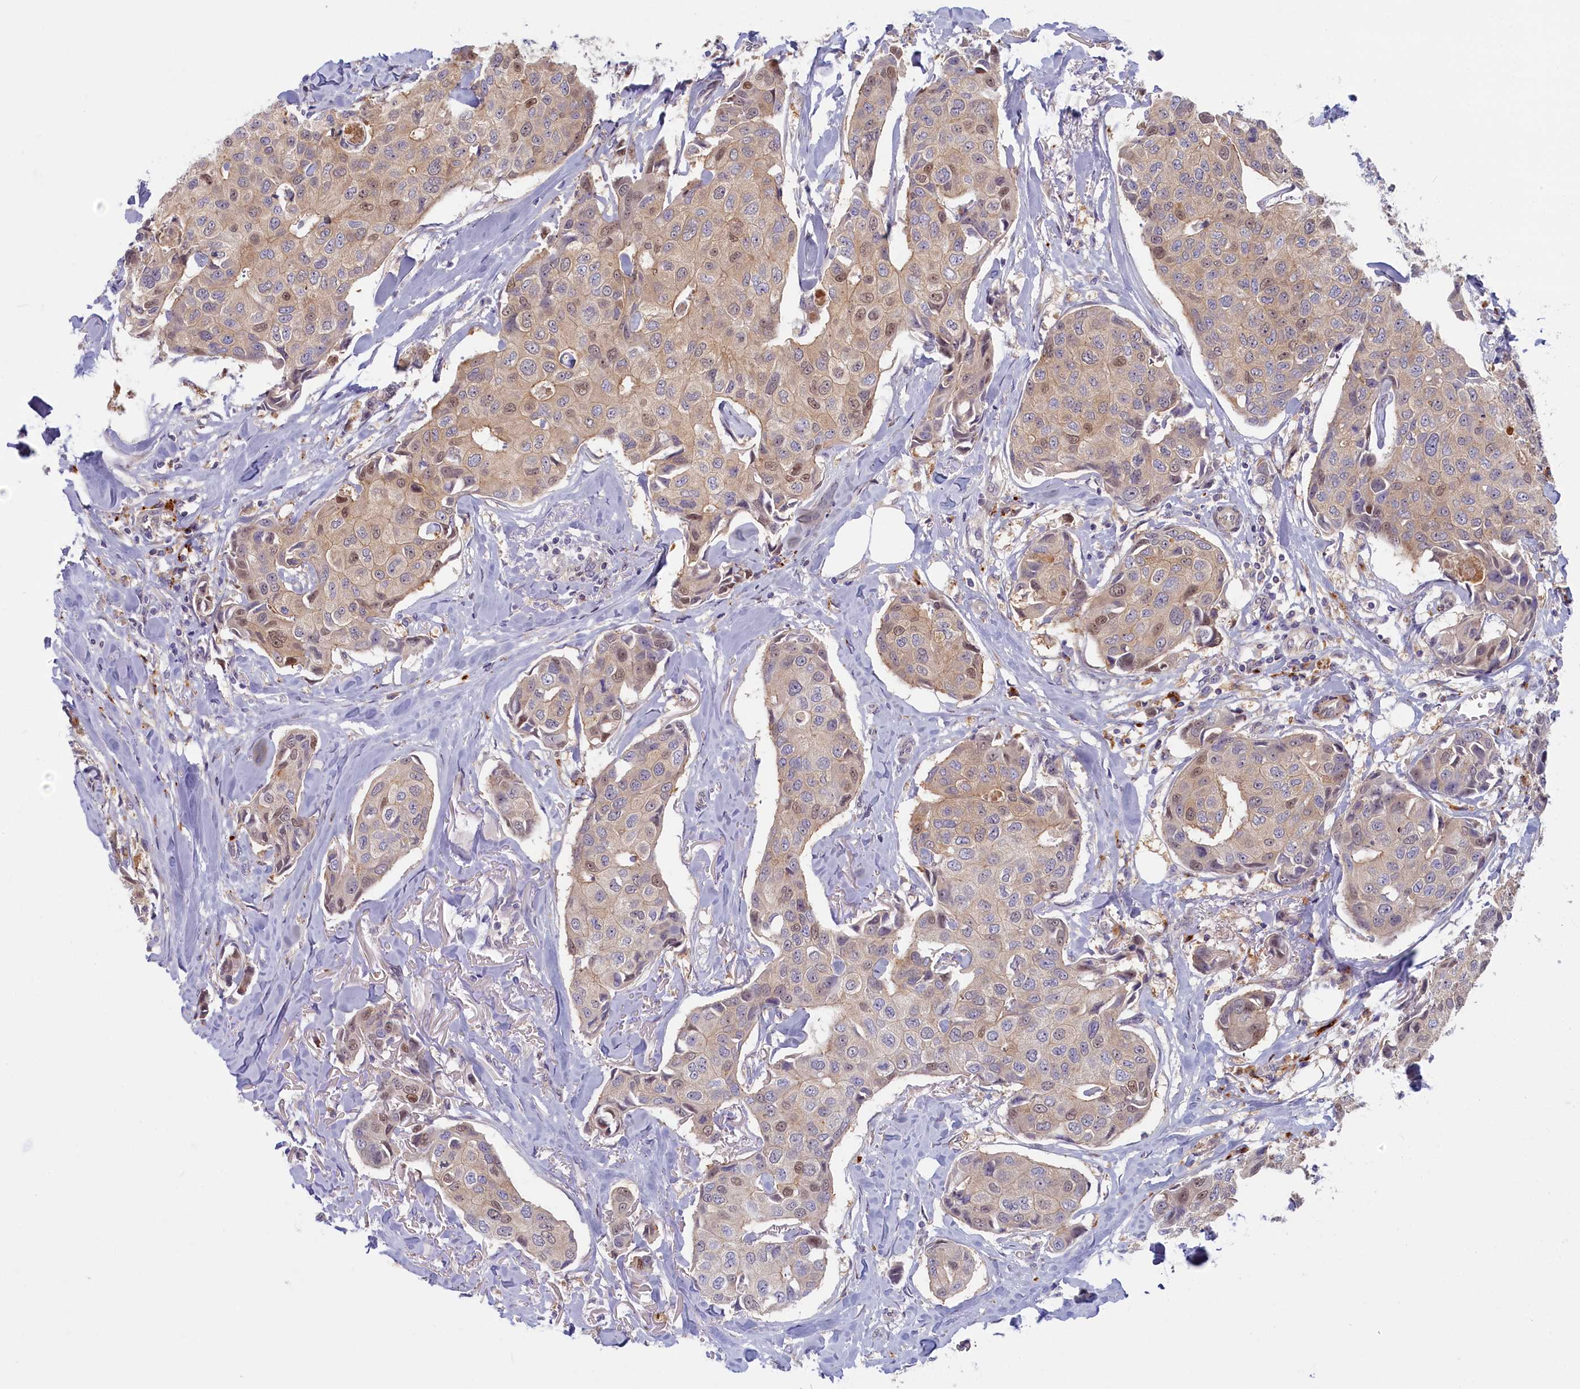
{"staining": {"intensity": "weak", "quantity": ">75%", "location": "cytoplasmic/membranous,nuclear"}, "tissue": "breast cancer", "cell_type": "Tumor cells", "image_type": "cancer", "snomed": [{"axis": "morphology", "description": "Duct carcinoma"}, {"axis": "topography", "description": "Breast"}], "caption": "Breast infiltrating ductal carcinoma stained for a protein (brown) displays weak cytoplasmic/membranous and nuclear positive expression in about >75% of tumor cells.", "gene": "FCSK", "patient": {"sex": "female", "age": 80}}